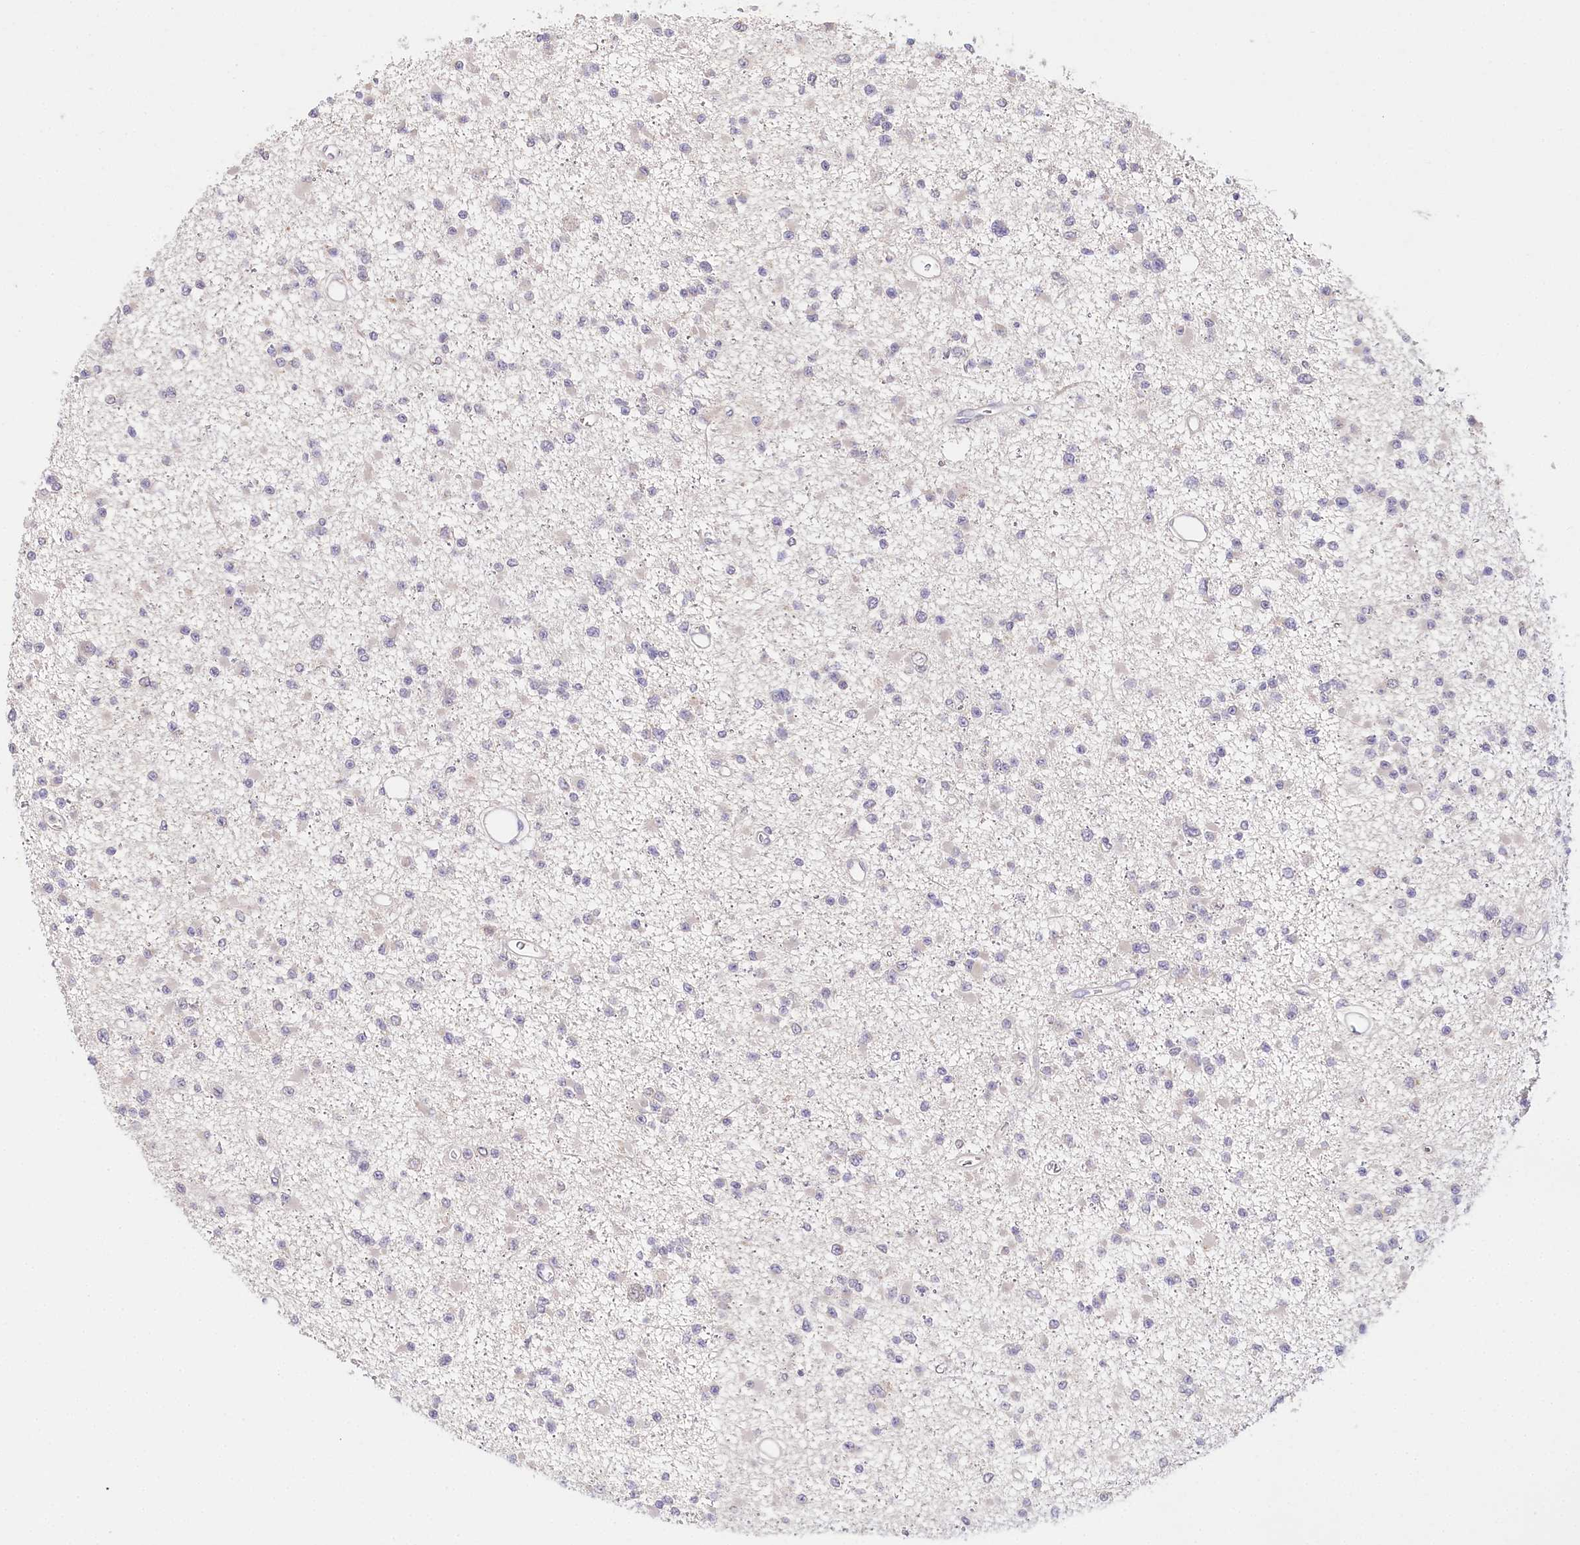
{"staining": {"intensity": "negative", "quantity": "none", "location": "none"}, "tissue": "glioma", "cell_type": "Tumor cells", "image_type": "cancer", "snomed": [{"axis": "morphology", "description": "Glioma, malignant, Low grade"}, {"axis": "topography", "description": "Brain"}], "caption": "IHC of malignant glioma (low-grade) exhibits no positivity in tumor cells. (DAB IHC, high magnification).", "gene": "DAPK1", "patient": {"sex": "female", "age": 22}}